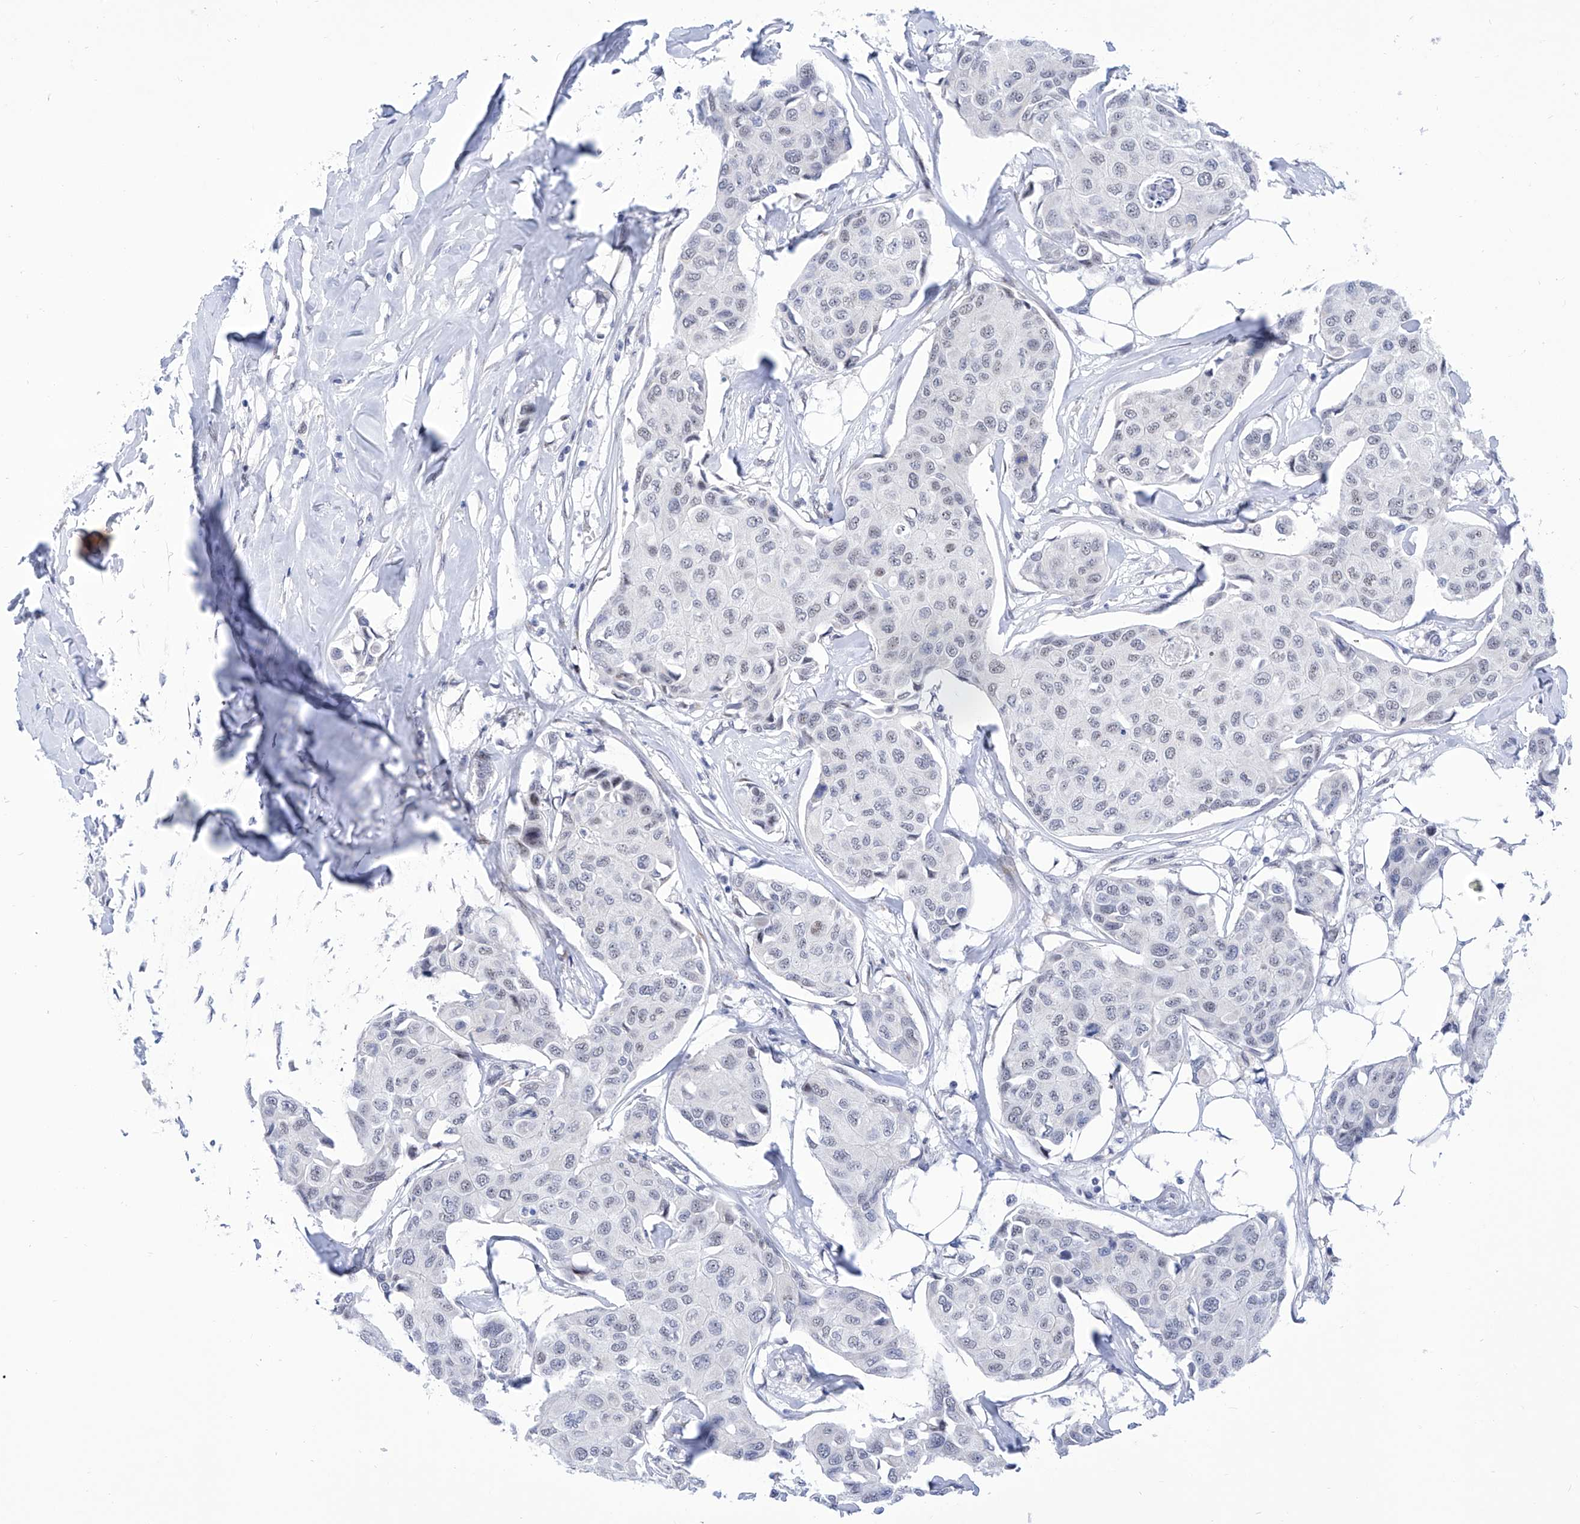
{"staining": {"intensity": "negative", "quantity": "none", "location": "none"}, "tissue": "breast cancer", "cell_type": "Tumor cells", "image_type": "cancer", "snomed": [{"axis": "morphology", "description": "Duct carcinoma"}, {"axis": "topography", "description": "Breast"}], "caption": "IHC of breast cancer demonstrates no expression in tumor cells.", "gene": "SART1", "patient": {"sex": "female", "age": 80}}